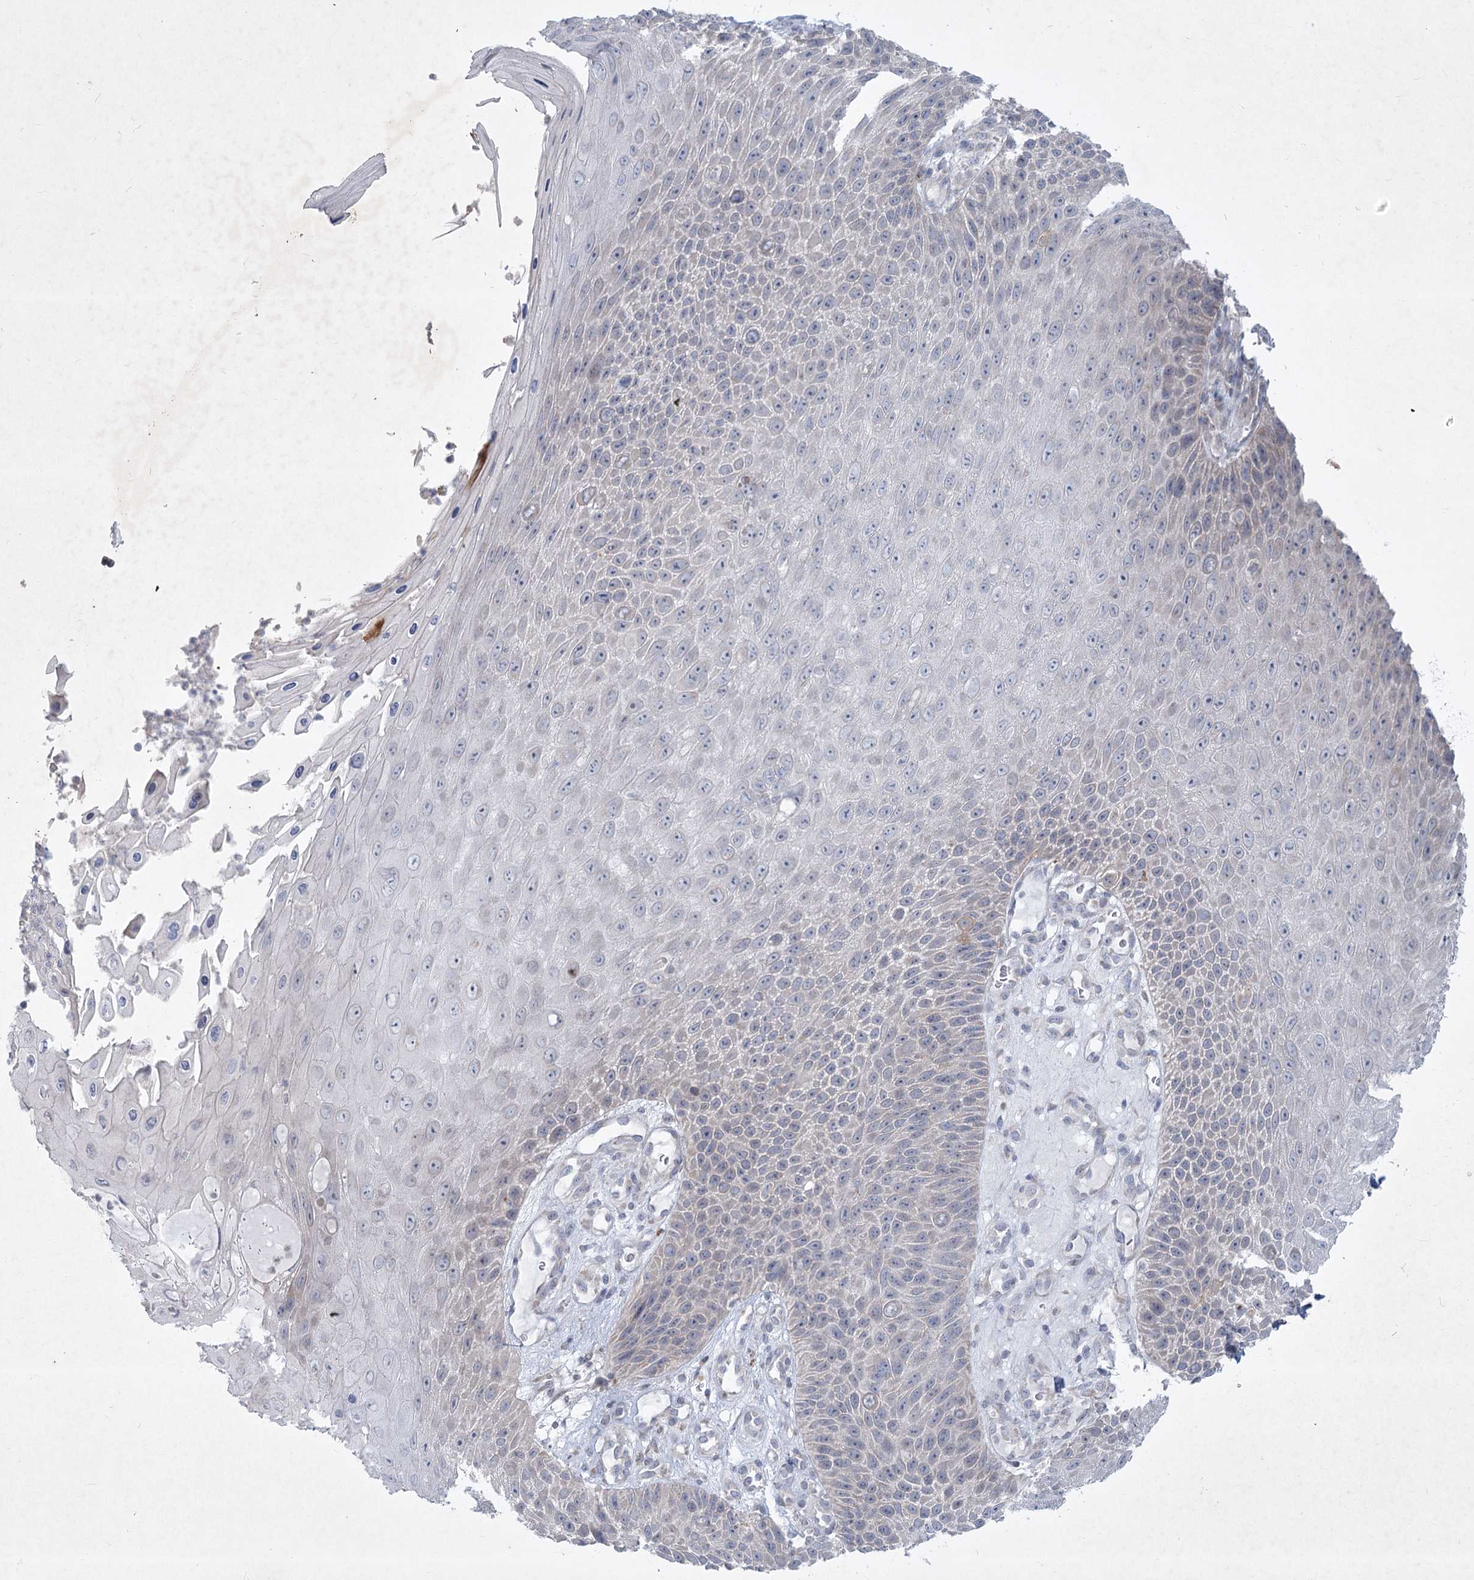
{"staining": {"intensity": "negative", "quantity": "none", "location": "none"}, "tissue": "skin cancer", "cell_type": "Tumor cells", "image_type": "cancer", "snomed": [{"axis": "morphology", "description": "Squamous cell carcinoma, NOS"}, {"axis": "topography", "description": "Skin"}], "caption": "Skin cancer (squamous cell carcinoma) was stained to show a protein in brown. There is no significant staining in tumor cells.", "gene": "PLA2G12A", "patient": {"sex": "female", "age": 88}}